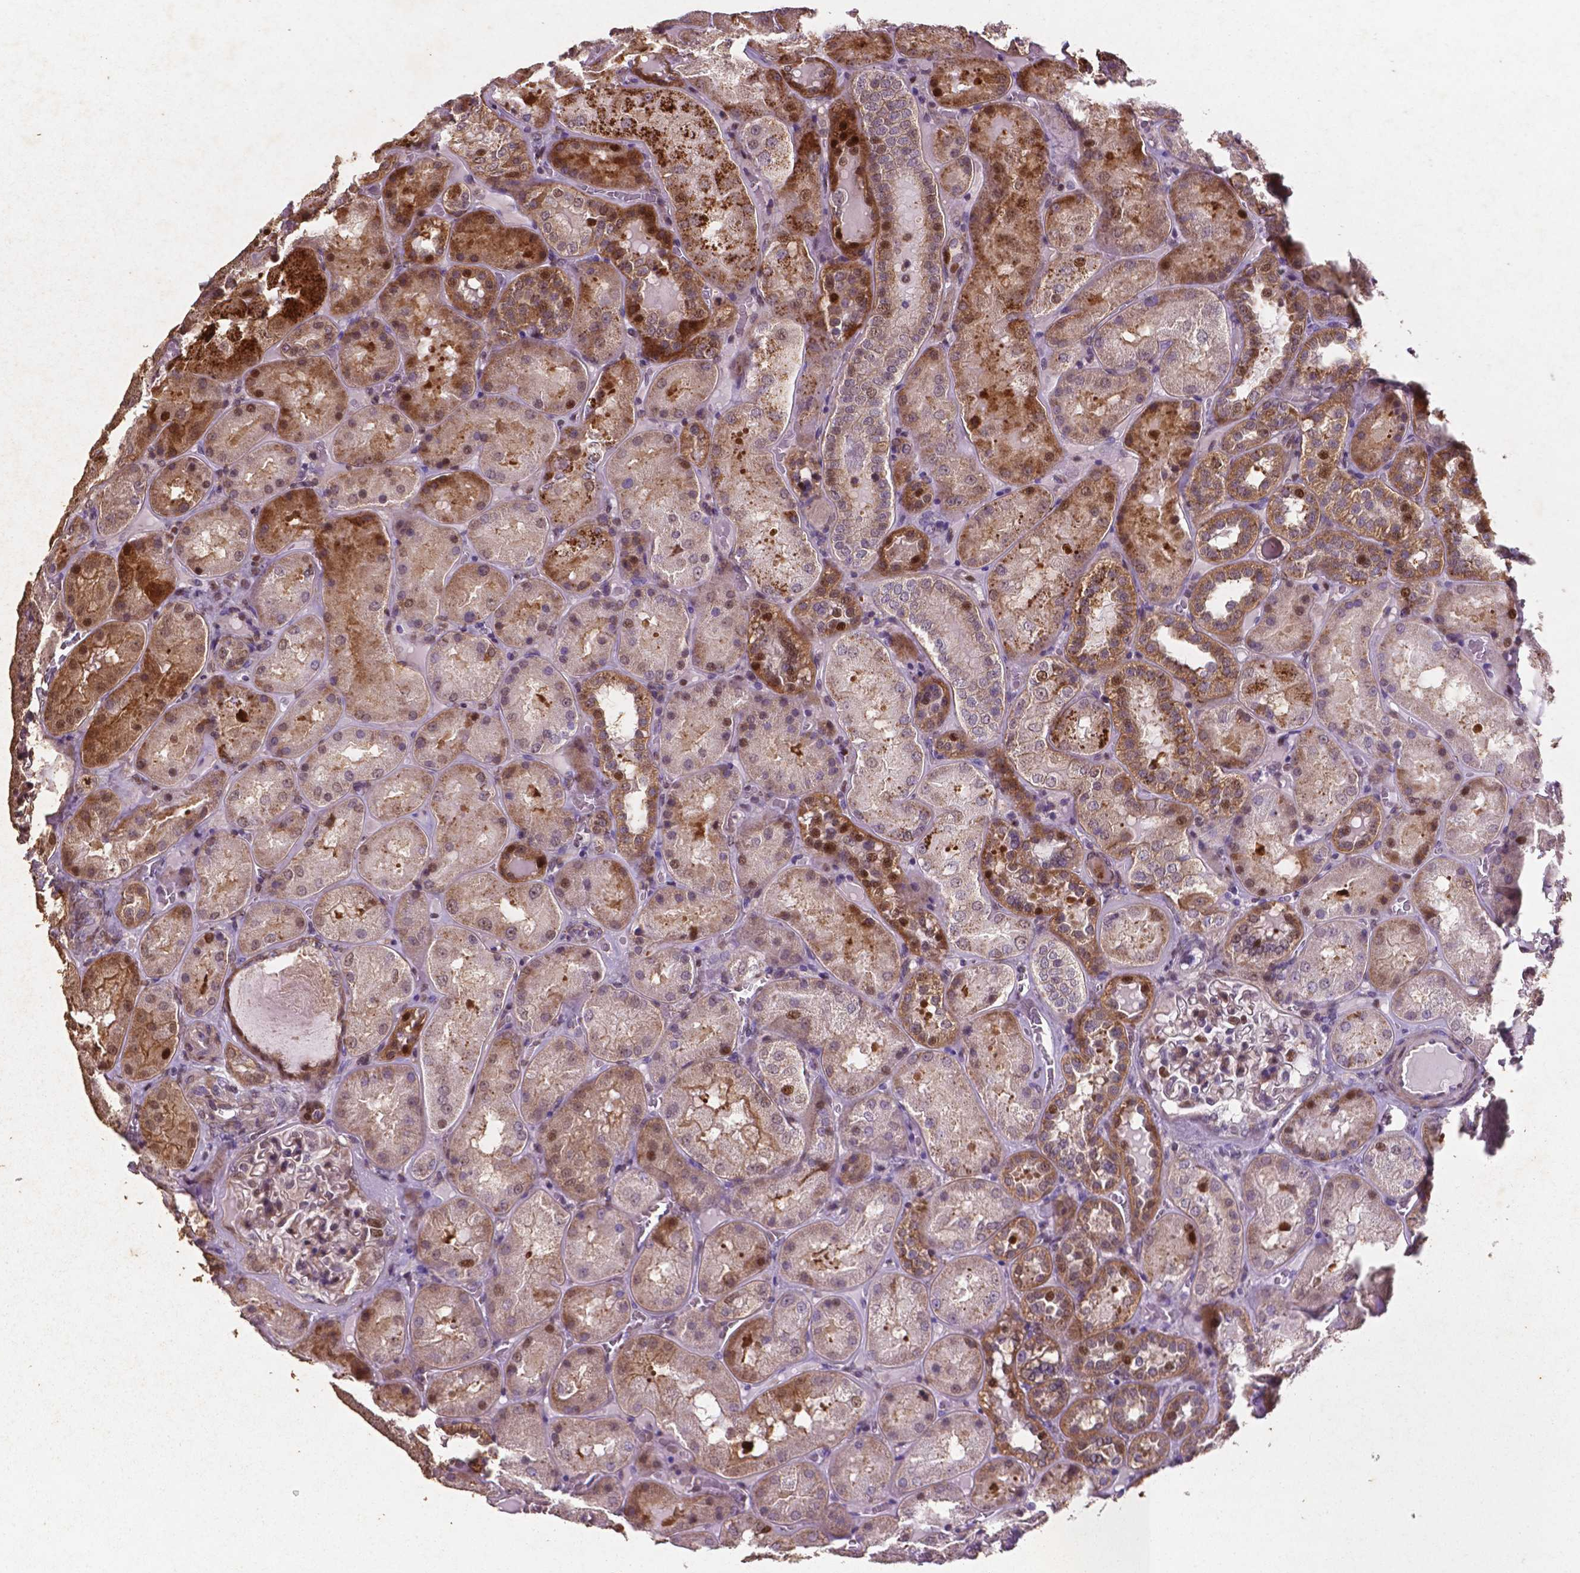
{"staining": {"intensity": "strong", "quantity": "<25%", "location": "nuclear"}, "tissue": "kidney", "cell_type": "Cells in glomeruli", "image_type": "normal", "snomed": [{"axis": "morphology", "description": "Normal tissue, NOS"}, {"axis": "topography", "description": "Kidney"}], "caption": "Kidney stained for a protein displays strong nuclear positivity in cells in glomeruli.", "gene": "TM4SF20", "patient": {"sex": "male", "age": 73}}